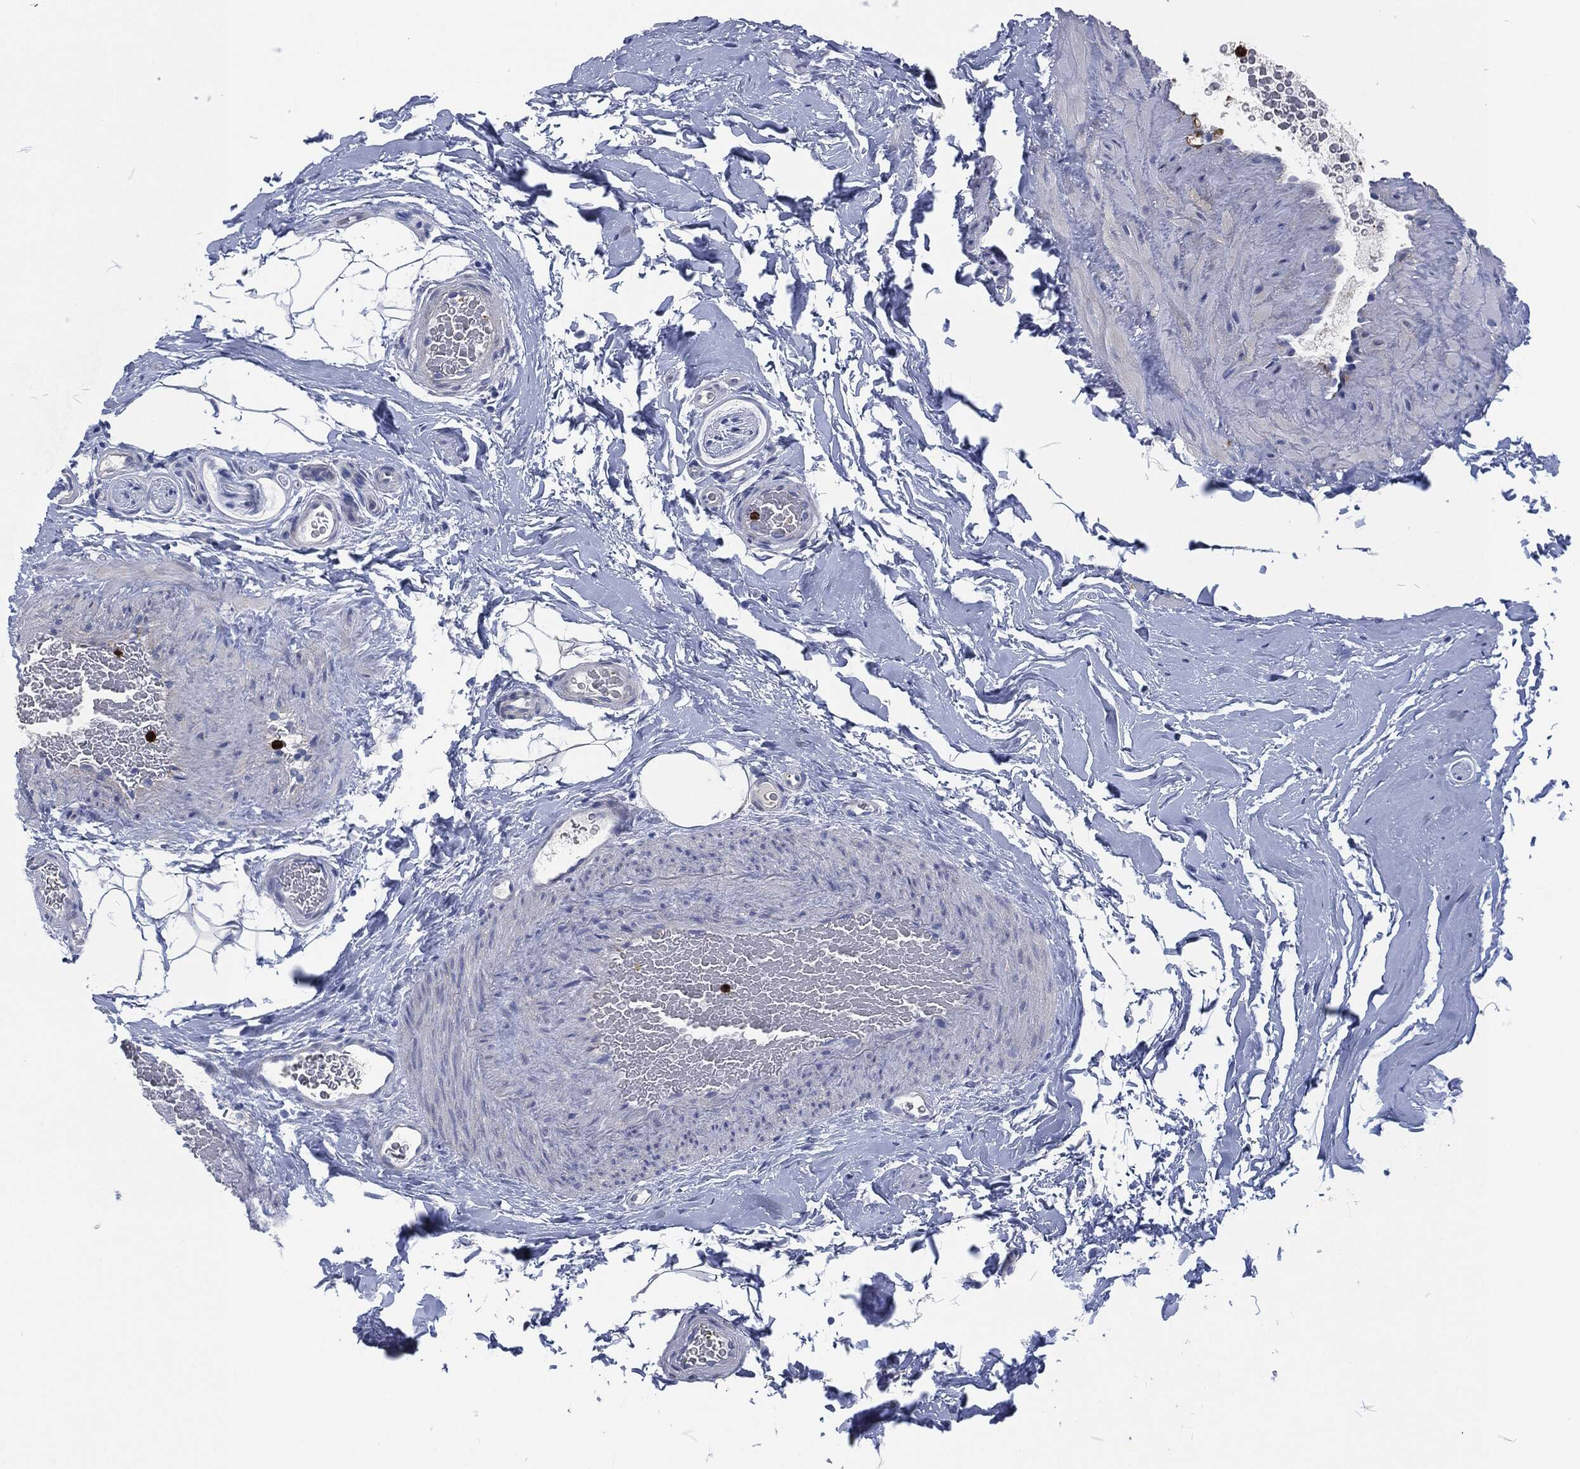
{"staining": {"intensity": "negative", "quantity": "none", "location": "none"}, "tissue": "adipose tissue", "cell_type": "Adipocytes", "image_type": "normal", "snomed": [{"axis": "morphology", "description": "Normal tissue, NOS"}, {"axis": "topography", "description": "Soft tissue"}, {"axis": "topography", "description": "Vascular tissue"}], "caption": "Adipose tissue stained for a protein using IHC demonstrates no positivity adipocytes.", "gene": "MPO", "patient": {"sex": "male", "age": 41}}